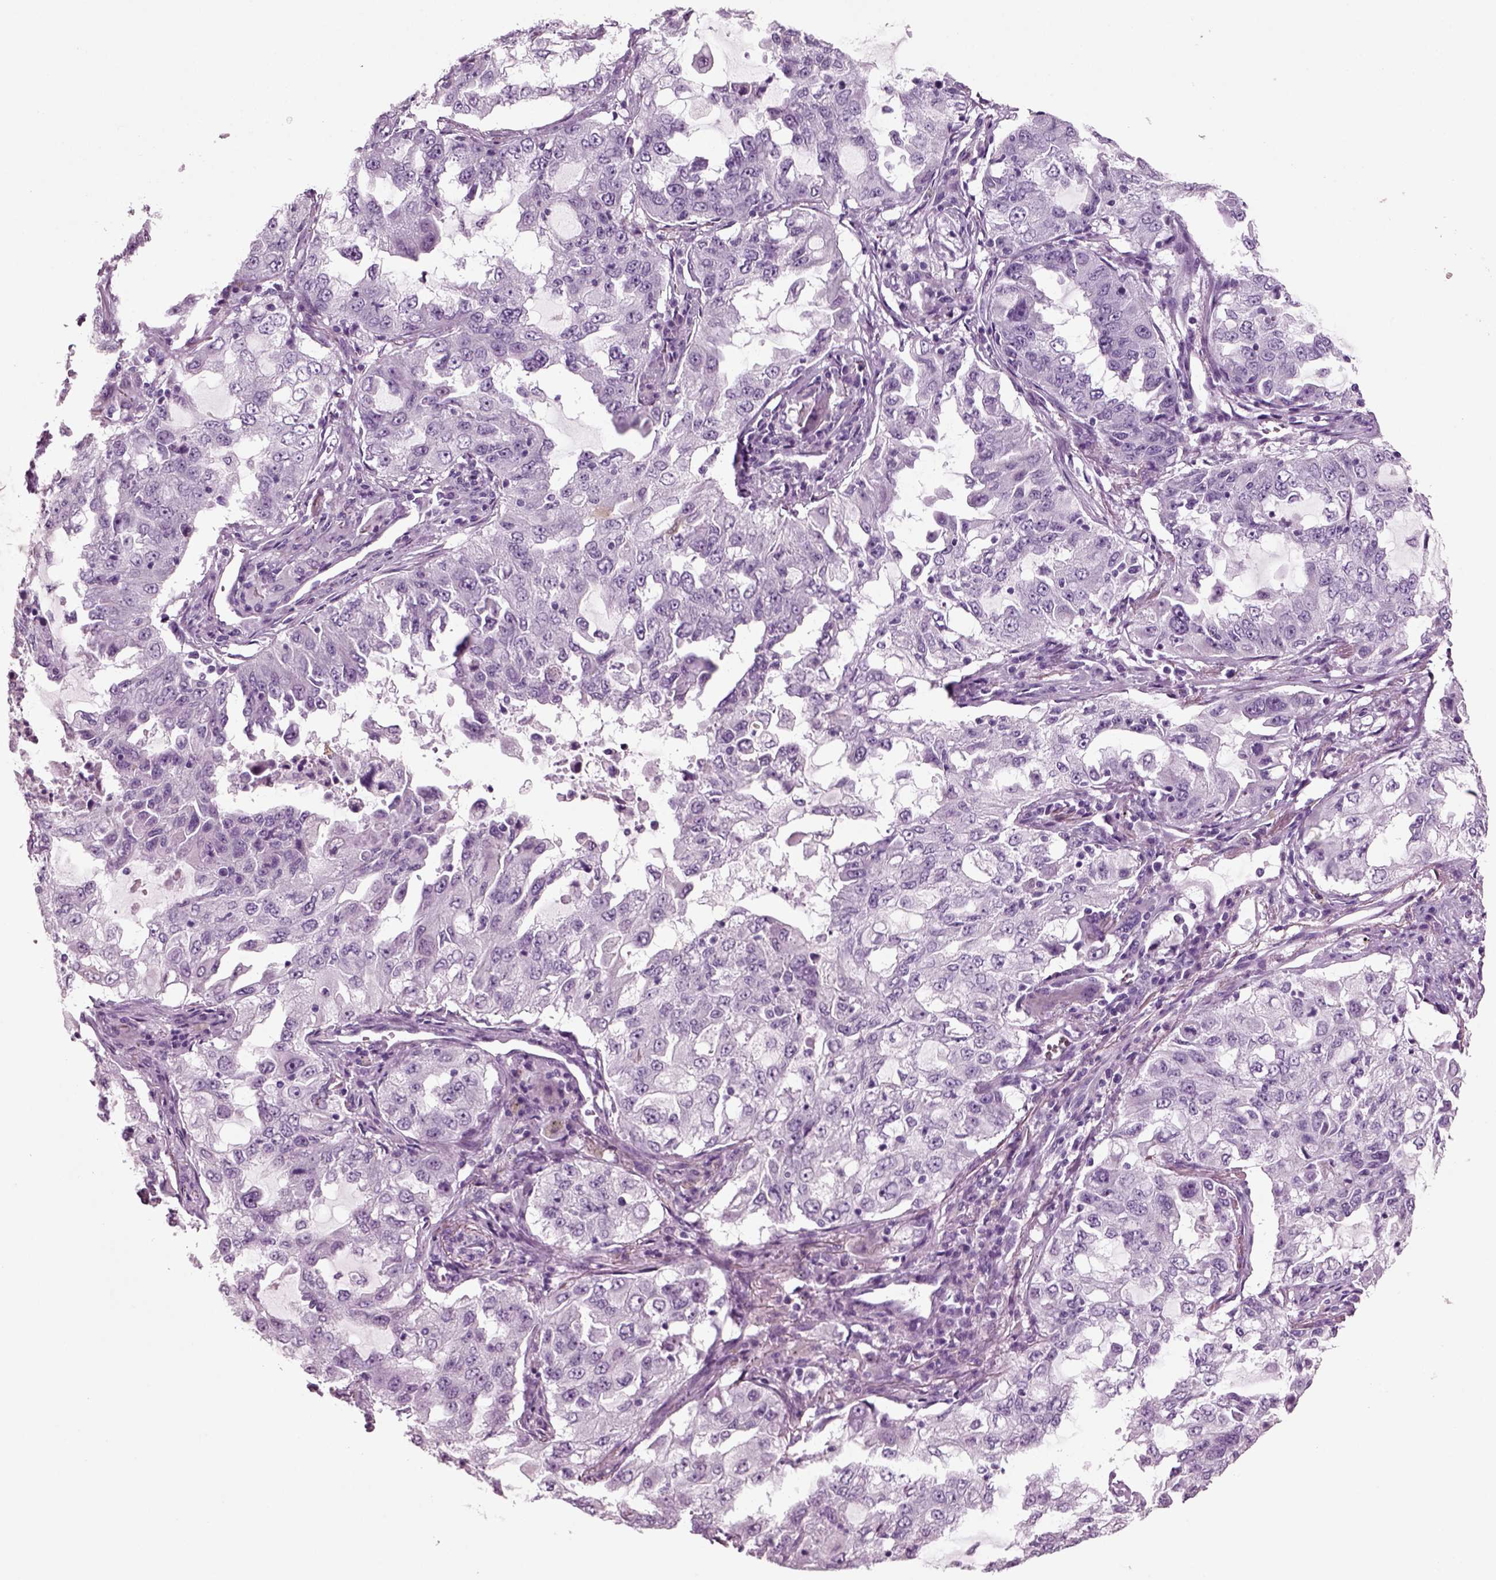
{"staining": {"intensity": "negative", "quantity": "none", "location": "none"}, "tissue": "lung cancer", "cell_type": "Tumor cells", "image_type": "cancer", "snomed": [{"axis": "morphology", "description": "Adenocarcinoma, NOS"}, {"axis": "topography", "description": "Lung"}], "caption": "An image of lung adenocarcinoma stained for a protein shows no brown staining in tumor cells.", "gene": "CRABP1", "patient": {"sex": "female", "age": 61}}